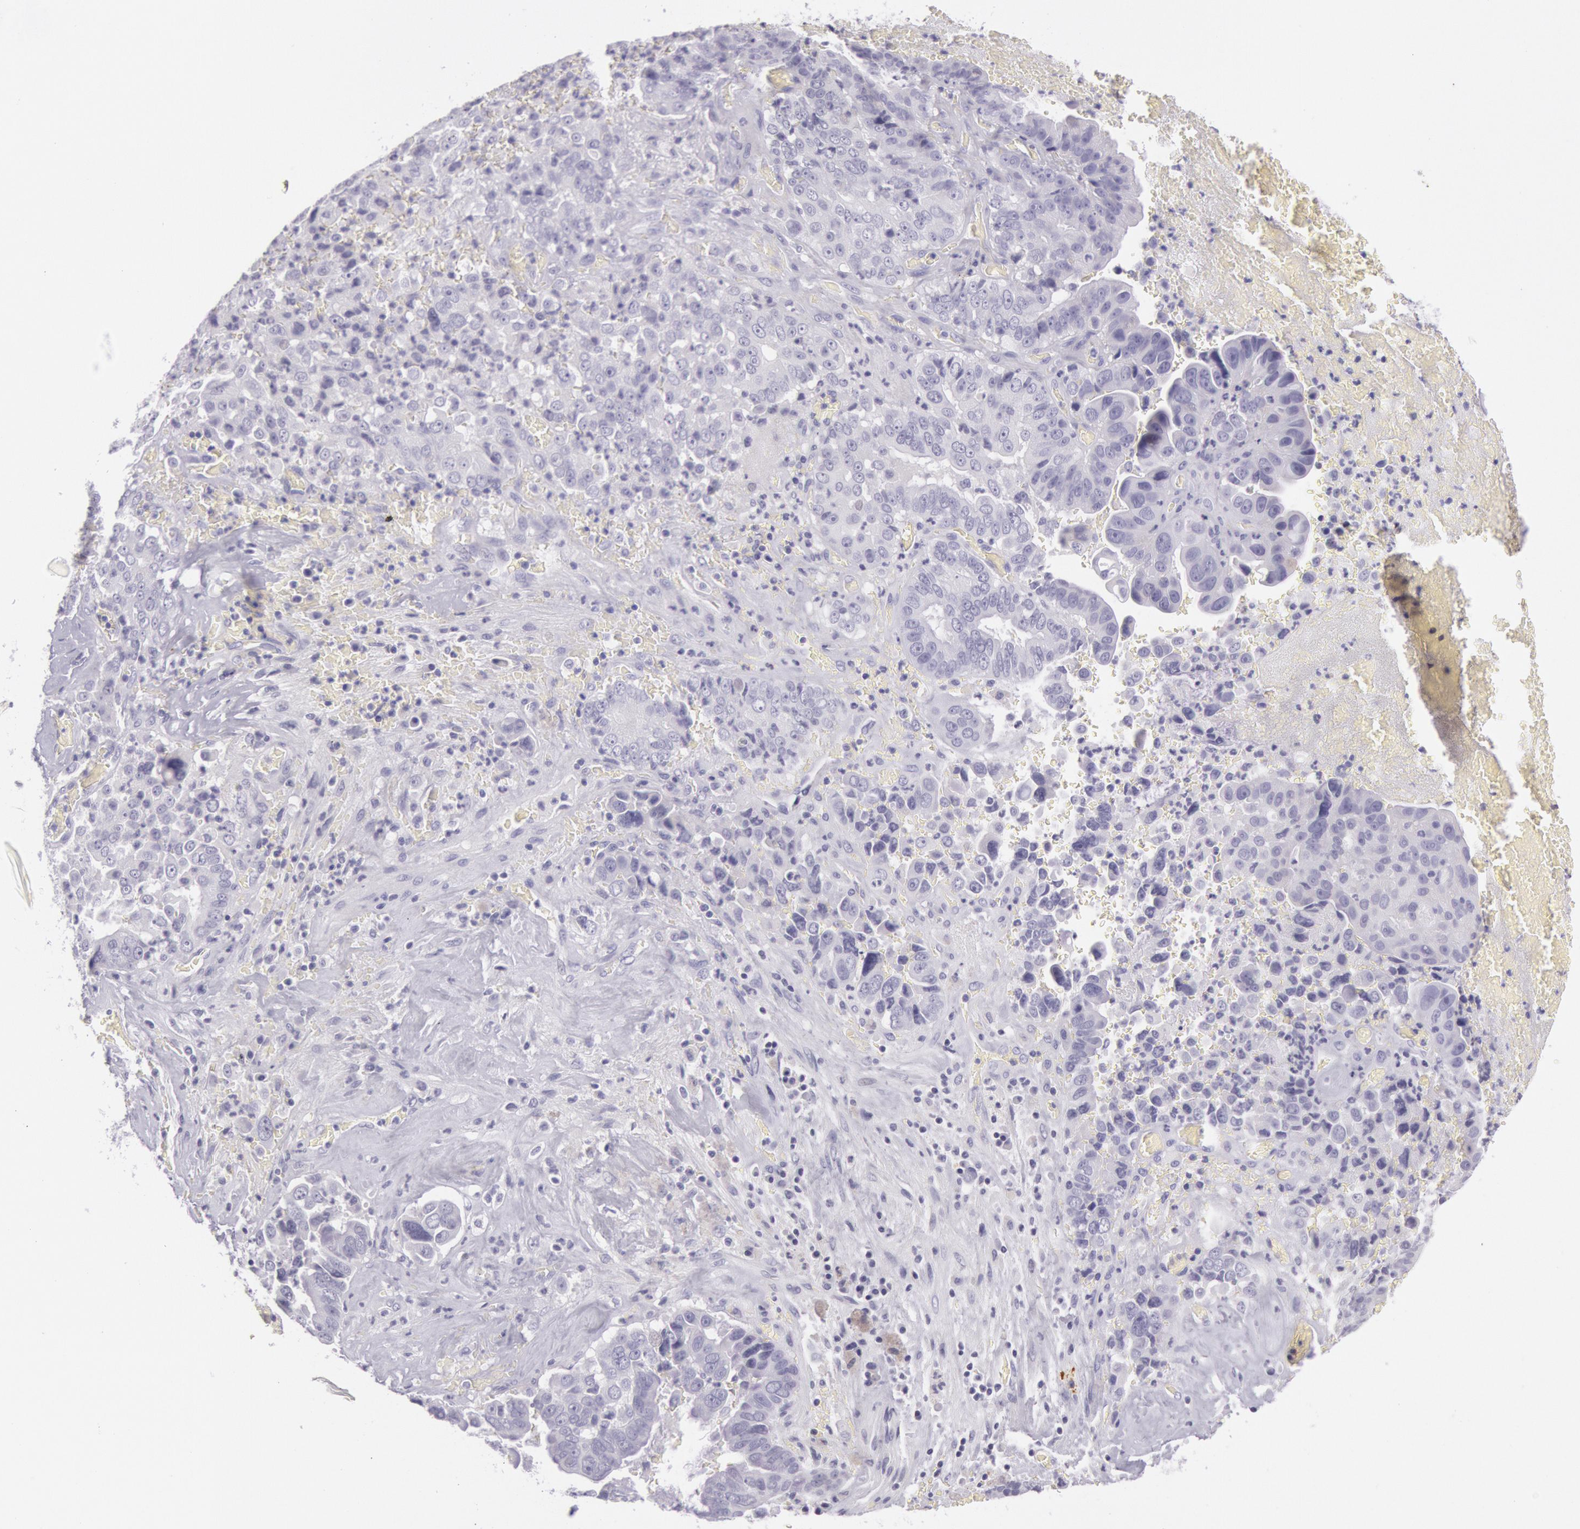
{"staining": {"intensity": "negative", "quantity": "none", "location": "none"}, "tissue": "liver cancer", "cell_type": "Tumor cells", "image_type": "cancer", "snomed": [{"axis": "morphology", "description": "Cholangiocarcinoma"}, {"axis": "topography", "description": "Liver"}], "caption": "The micrograph demonstrates no significant expression in tumor cells of cholangiocarcinoma (liver). (Brightfield microscopy of DAB (3,3'-diaminobenzidine) IHC at high magnification).", "gene": "CKB", "patient": {"sex": "female", "age": 79}}